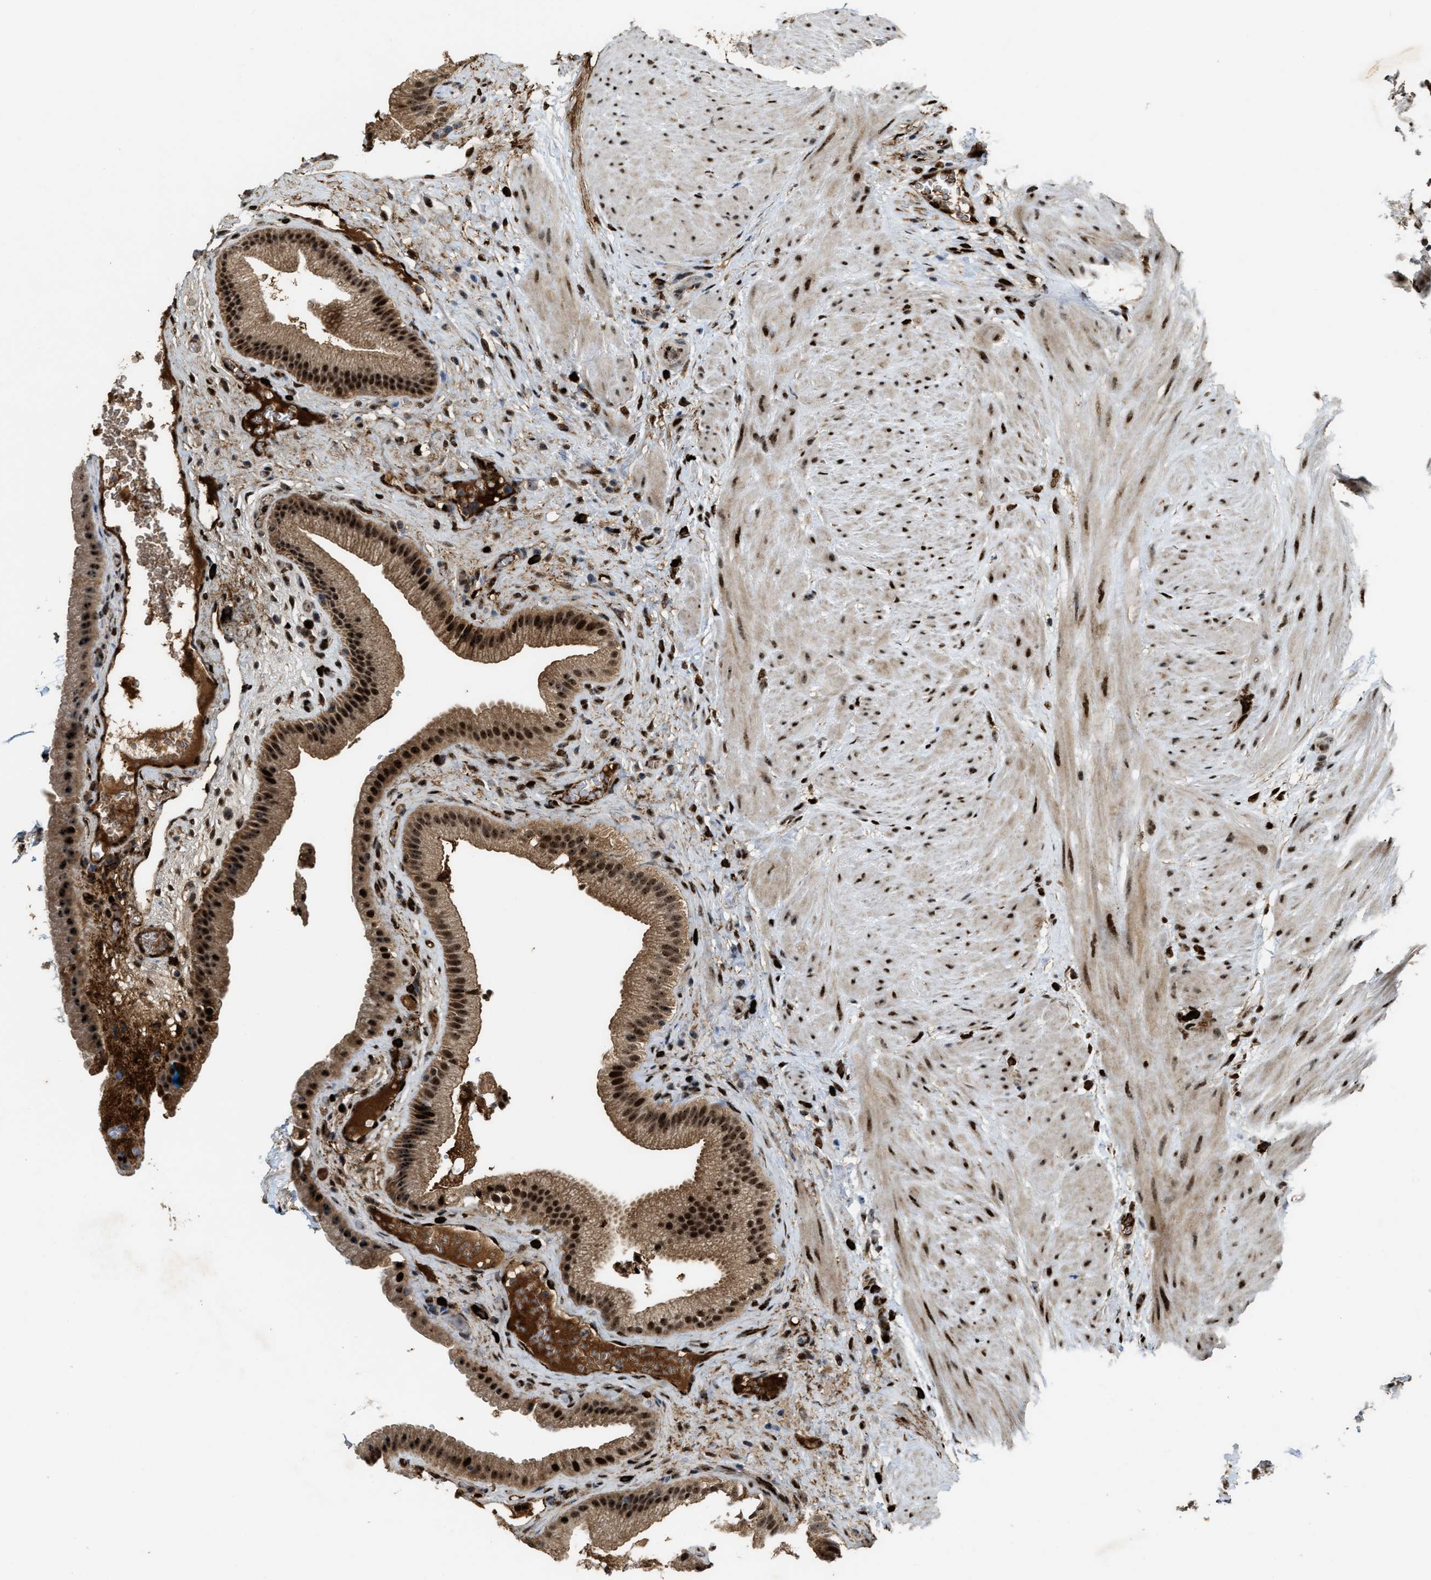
{"staining": {"intensity": "strong", "quantity": ">75%", "location": "cytoplasmic/membranous,nuclear"}, "tissue": "gallbladder", "cell_type": "Glandular cells", "image_type": "normal", "snomed": [{"axis": "morphology", "description": "Normal tissue, NOS"}, {"axis": "topography", "description": "Gallbladder"}], "caption": "Gallbladder stained for a protein (brown) exhibits strong cytoplasmic/membranous,nuclear positive staining in approximately >75% of glandular cells.", "gene": "ZNF687", "patient": {"sex": "male", "age": 49}}